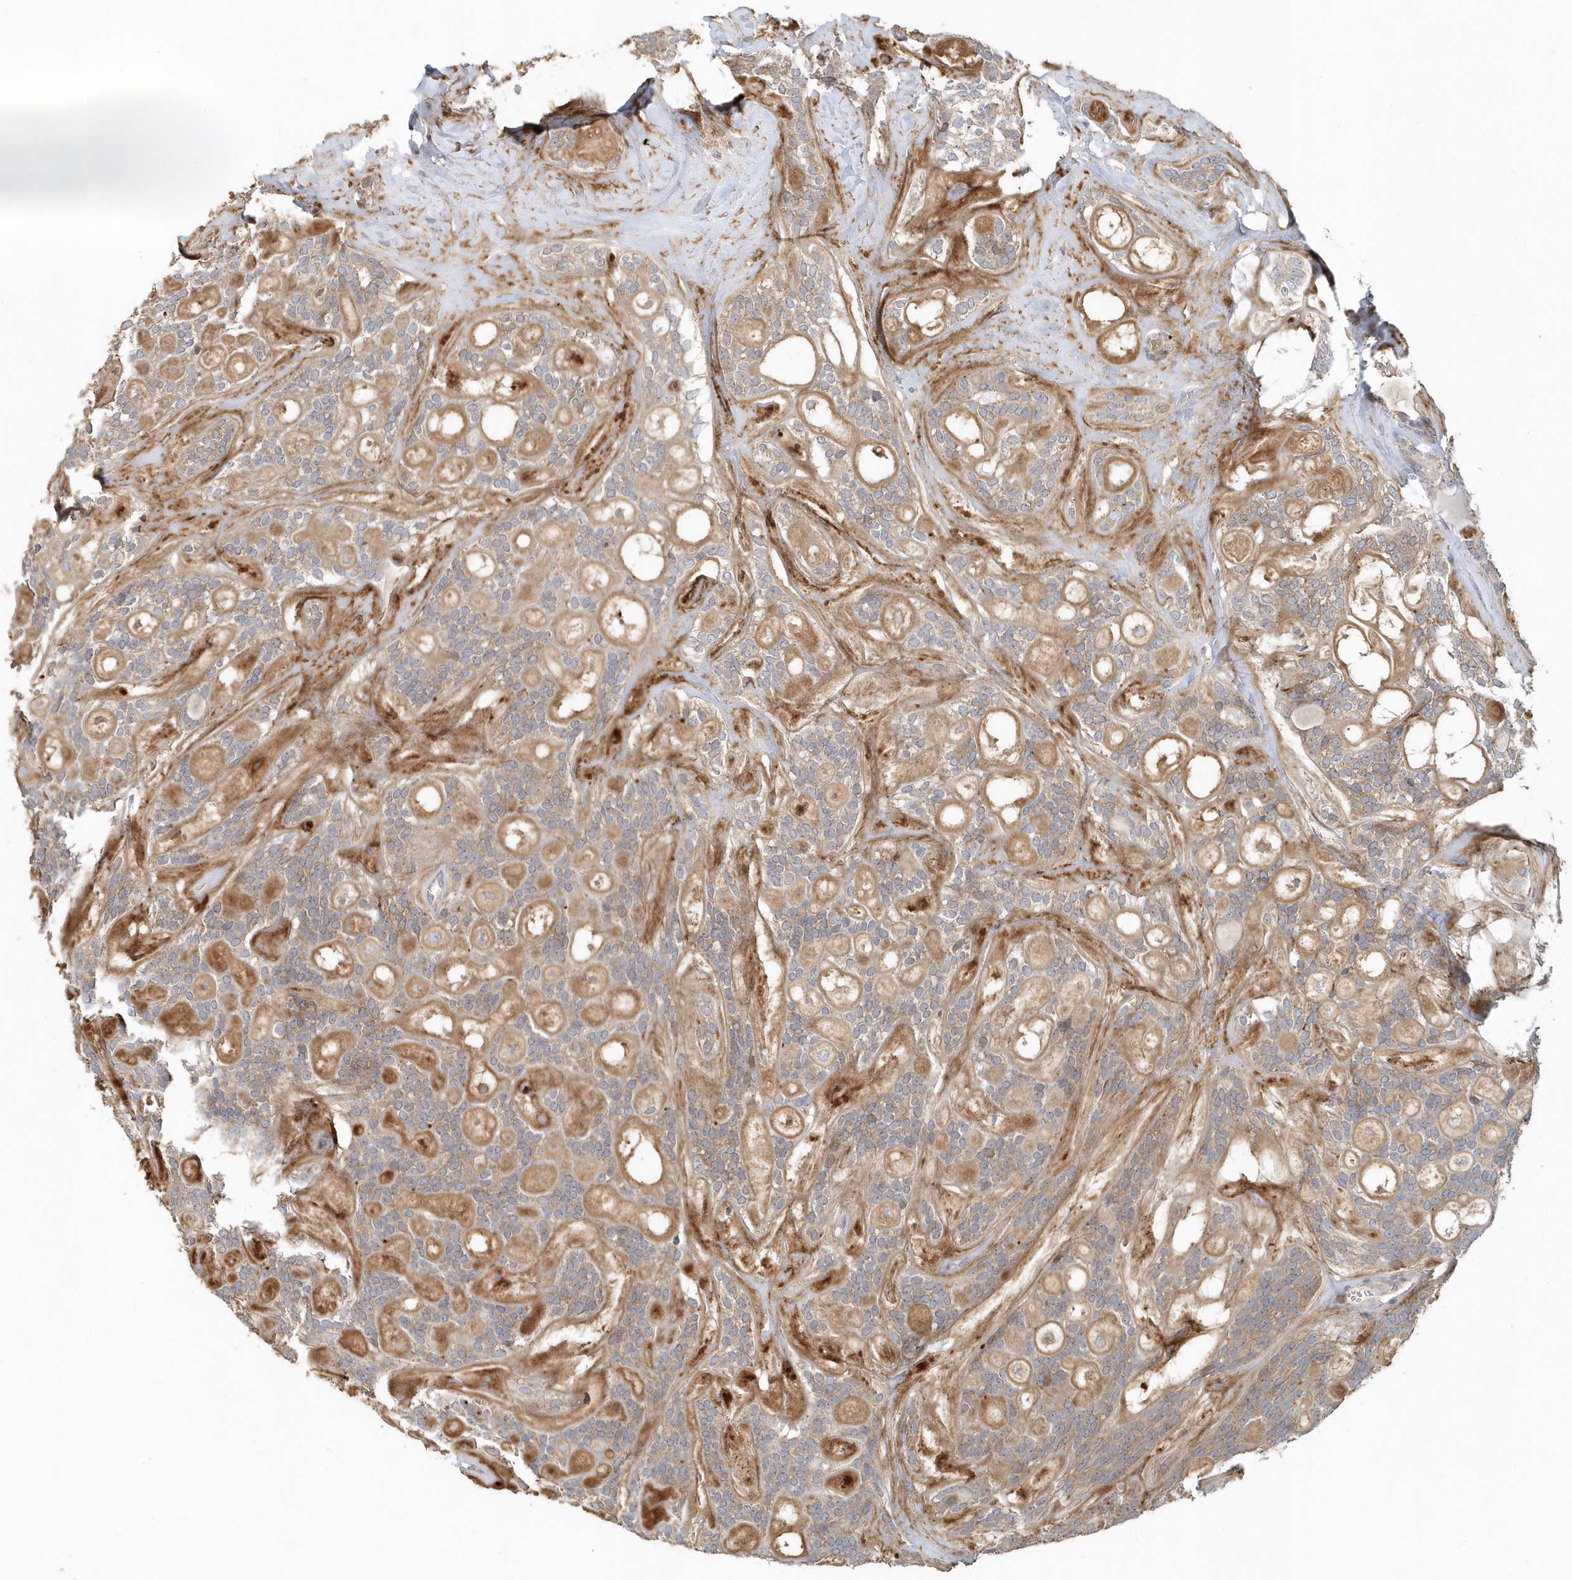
{"staining": {"intensity": "moderate", "quantity": ">75%", "location": "cytoplasmic/membranous"}, "tissue": "head and neck cancer", "cell_type": "Tumor cells", "image_type": "cancer", "snomed": [{"axis": "morphology", "description": "Adenocarcinoma, NOS"}, {"axis": "topography", "description": "Head-Neck"}], "caption": "This image shows head and neck cancer stained with immunohistochemistry (IHC) to label a protein in brown. The cytoplasmic/membranous of tumor cells show moderate positivity for the protein. Nuclei are counter-stained blue.", "gene": "MMUT", "patient": {"sex": "male", "age": 66}}